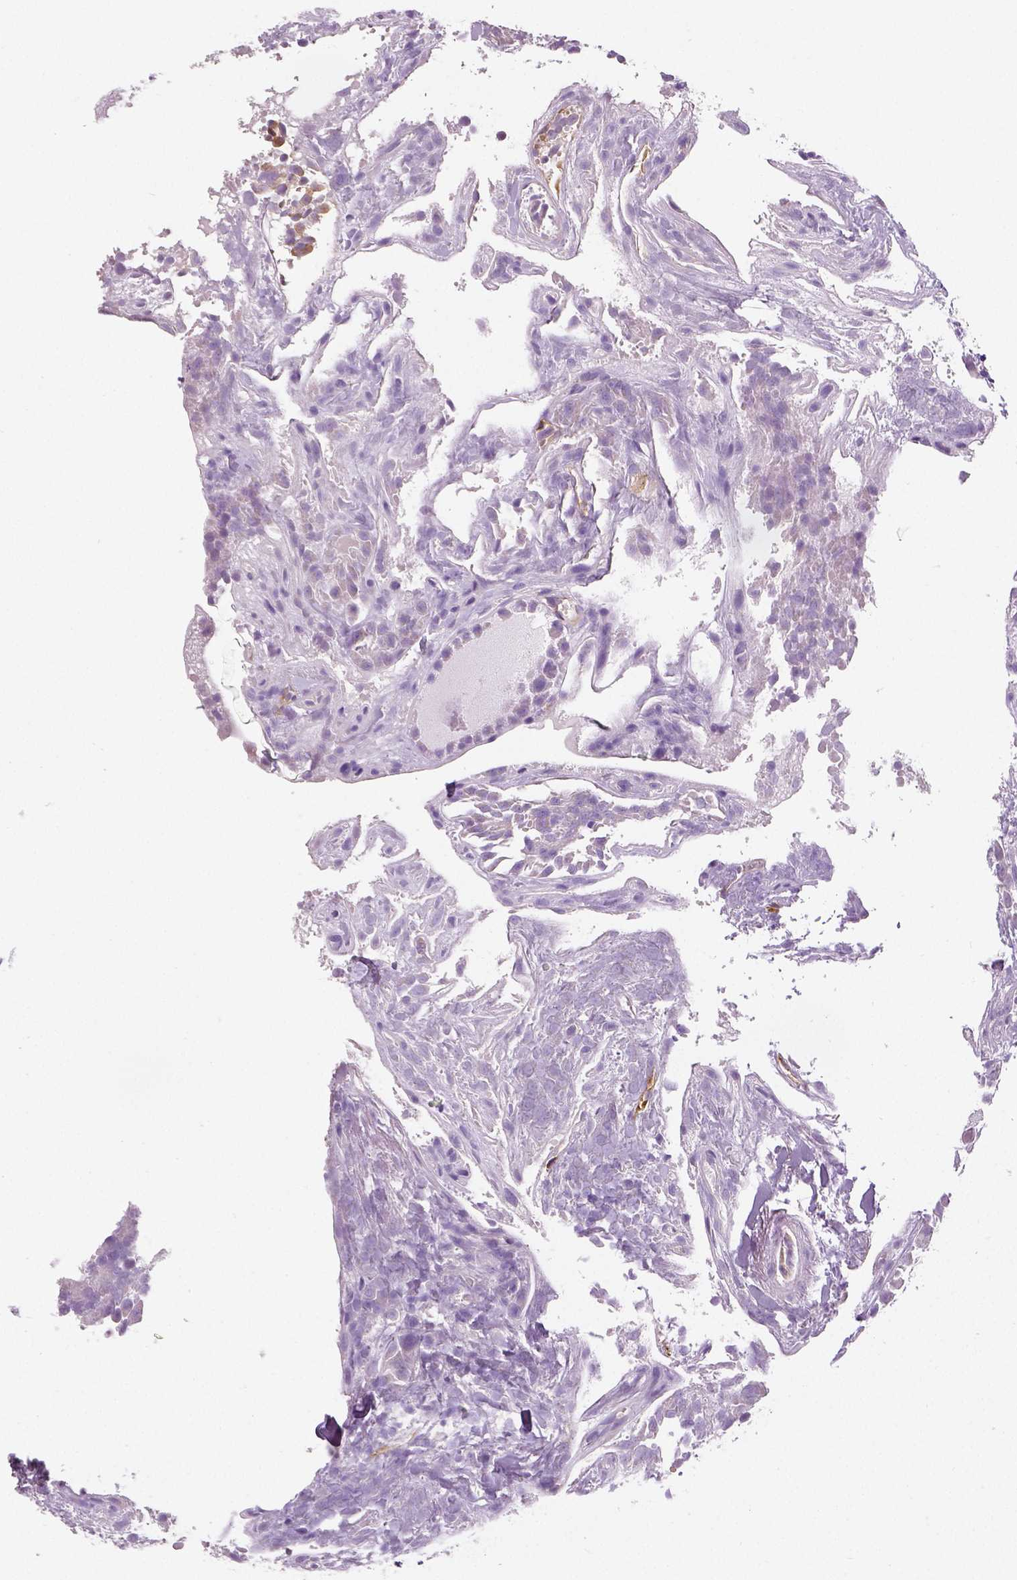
{"staining": {"intensity": "negative", "quantity": "none", "location": "none"}, "tissue": "thyroid cancer", "cell_type": "Tumor cells", "image_type": "cancer", "snomed": [{"axis": "morphology", "description": "Papillary adenocarcinoma, NOS"}, {"axis": "topography", "description": "Thyroid gland"}], "caption": "High magnification brightfield microscopy of thyroid cancer stained with DAB (3,3'-diaminobenzidine) (brown) and counterstained with hematoxylin (blue): tumor cells show no significant positivity.", "gene": "TSPAN7", "patient": {"sex": "female", "age": 37}}